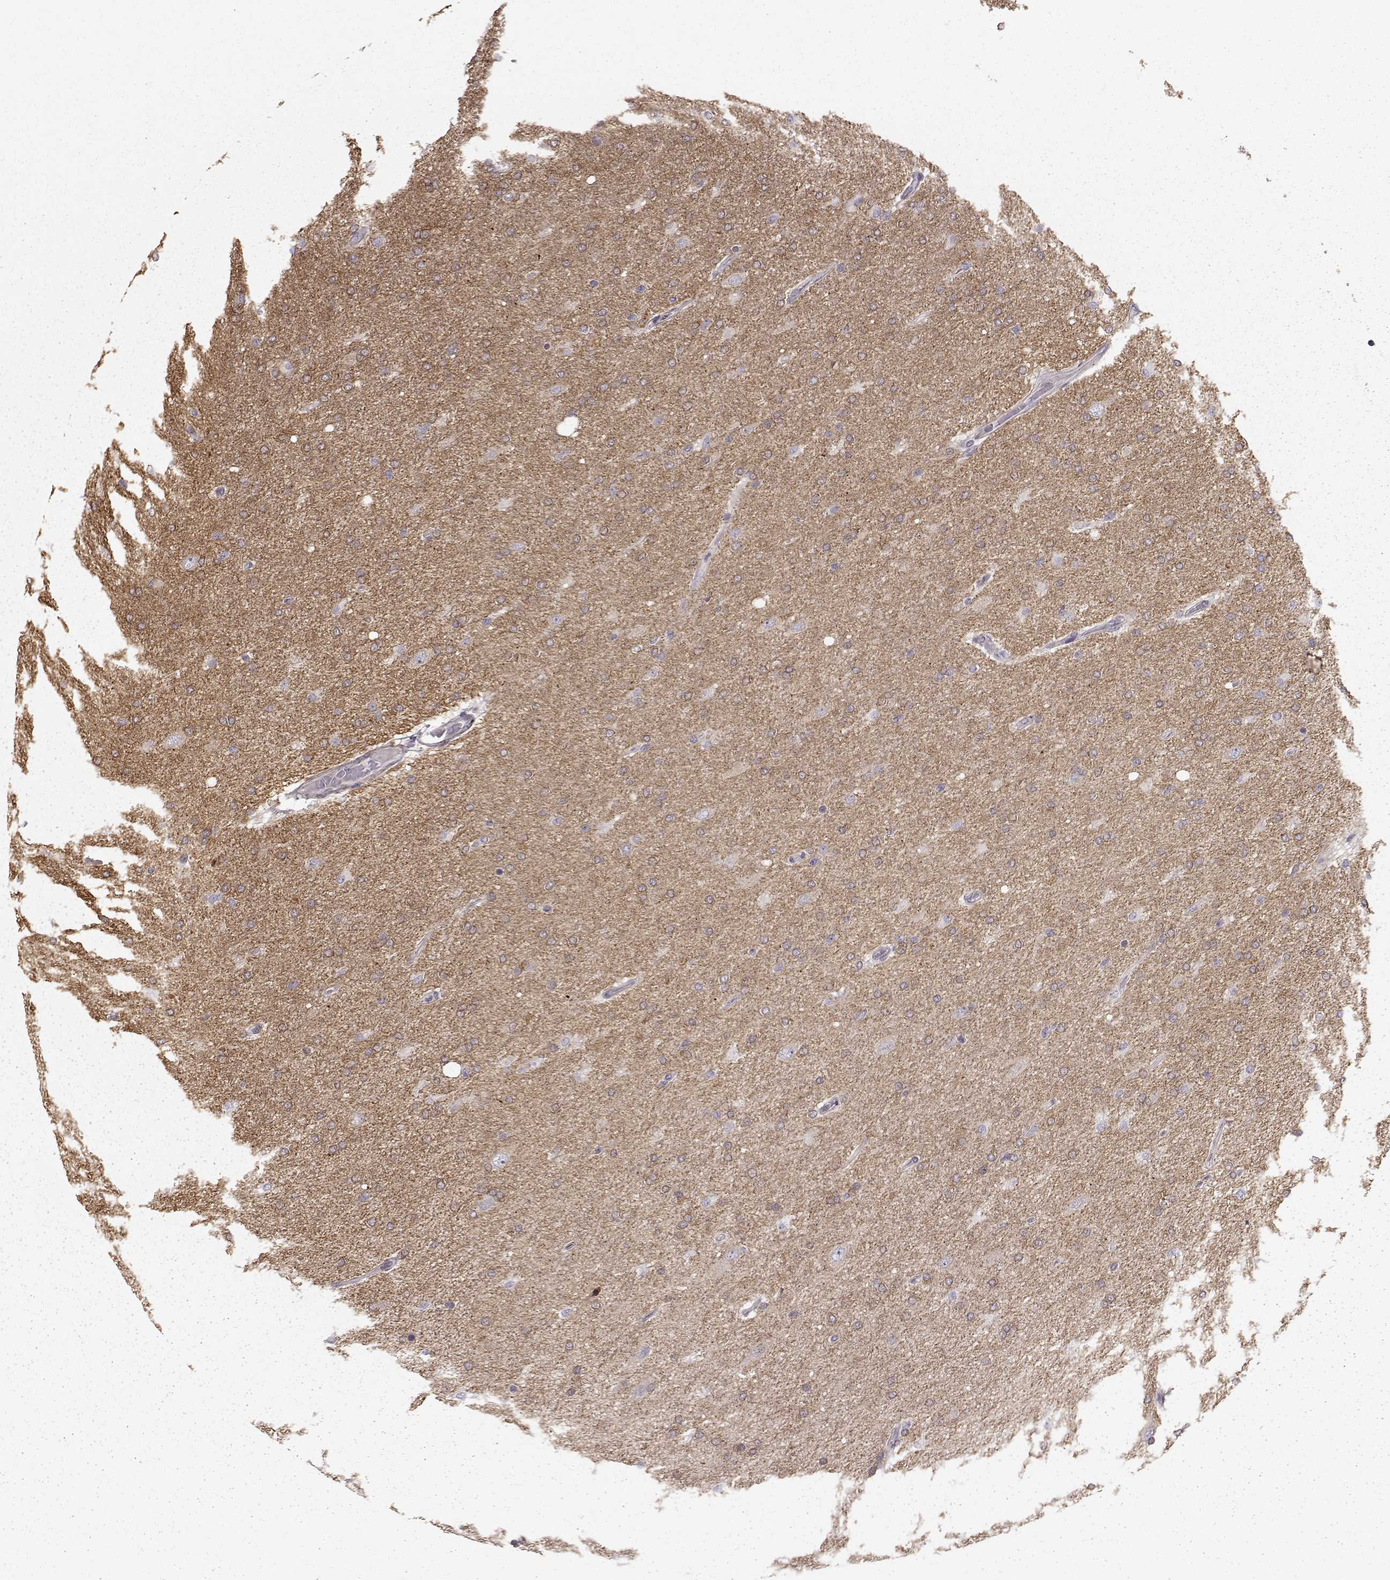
{"staining": {"intensity": "moderate", "quantity": ">75%", "location": "cytoplasmic/membranous"}, "tissue": "glioma", "cell_type": "Tumor cells", "image_type": "cancer", "snomed": [{"axis": "morphology", "description": "Glioma, malignant, High grade"}, {"axis": "topography", "description": "Cerebral cortex"}], "caption": "Human glioma stained with a protein marker shows moderate staining in tumor cells.", "gene": "MTR", "patient": {"sex": "male", "age": 70}}